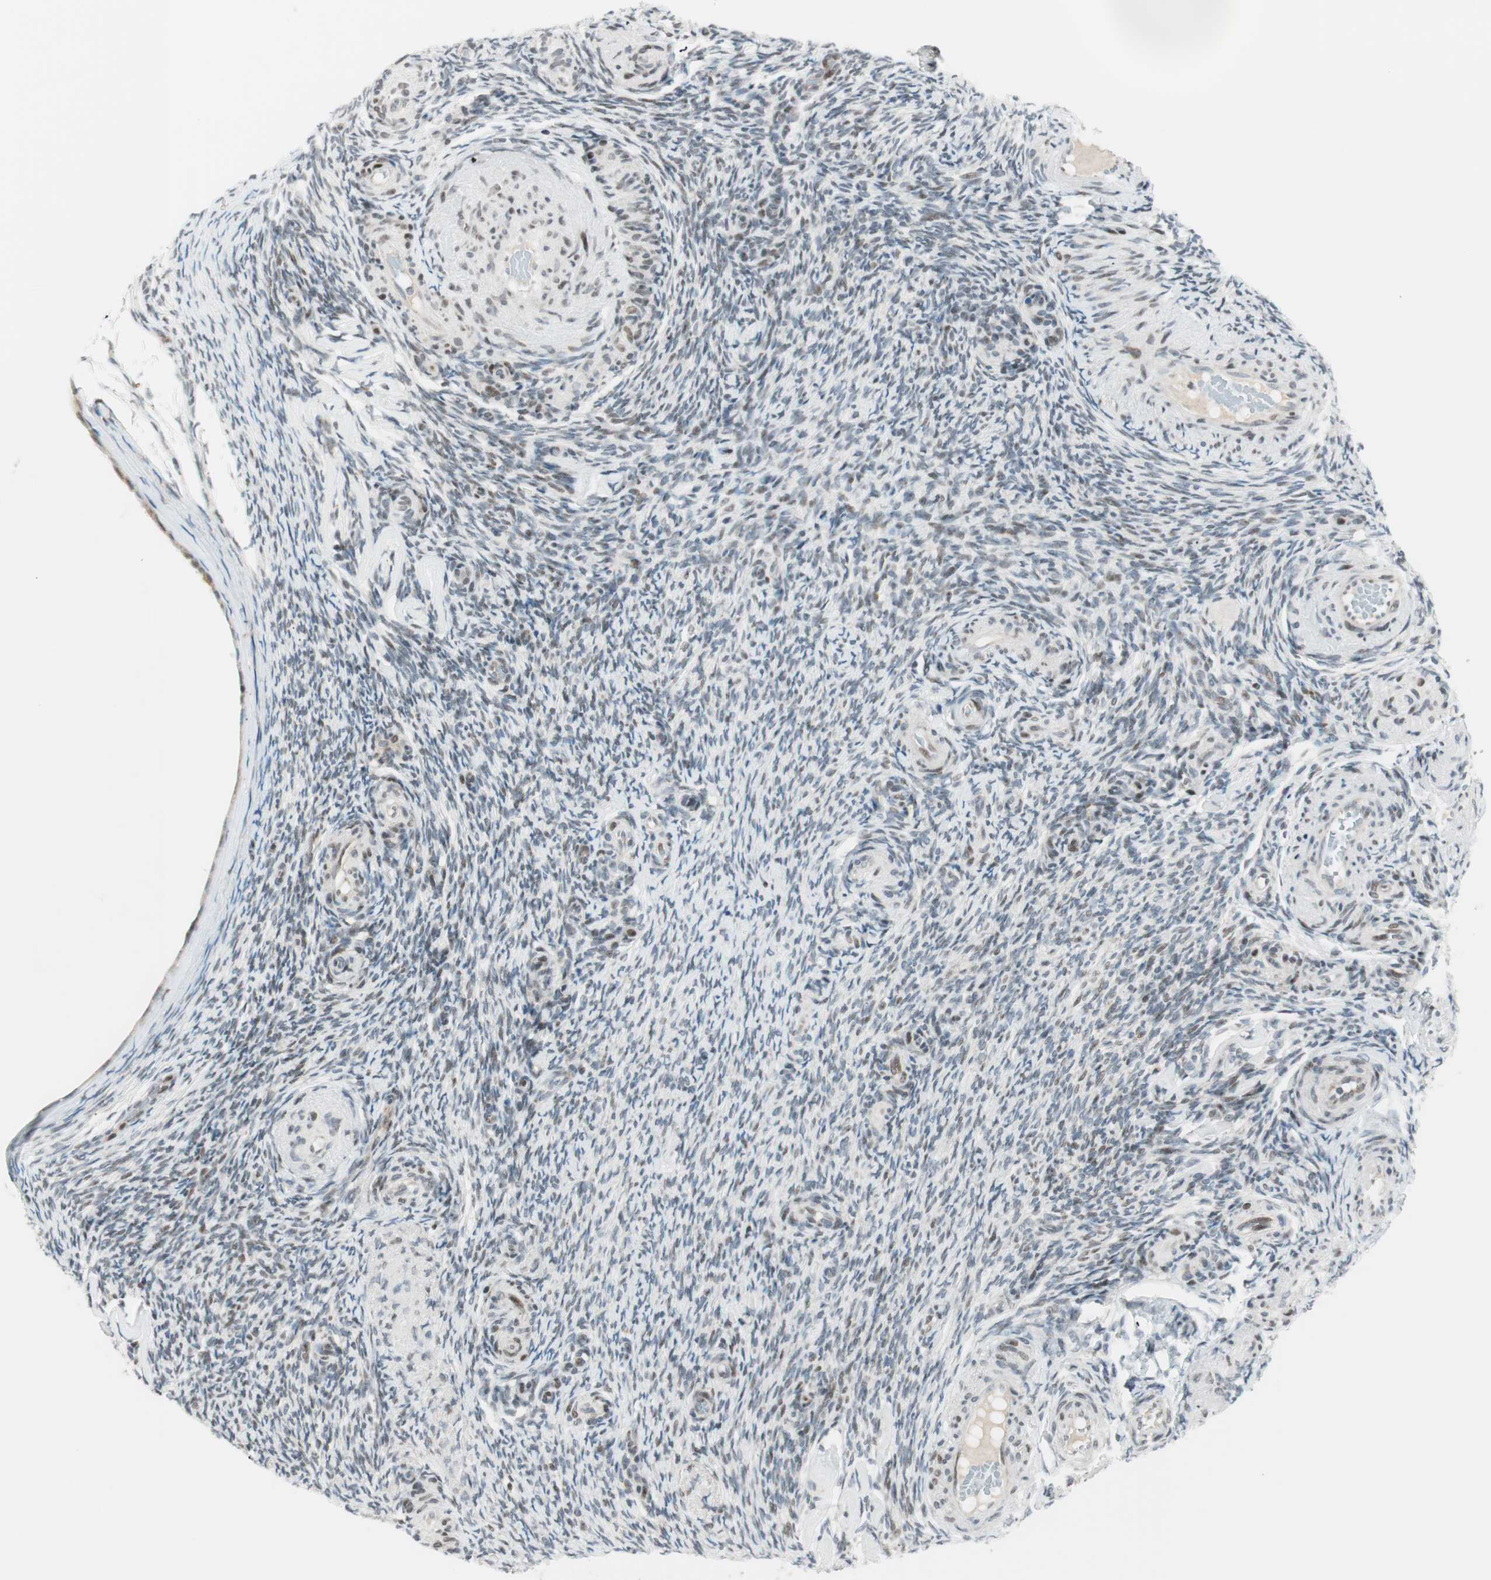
{"staining": {"intensity": "negative", "quantity": "none", "location": "none"}, "tissue": "ovary", "cell_type": "Ovarian stroma cells", "image_type": "normal", "snomed": [{"axis": "morphology", "description": "Normal tissue, NOS"}, {"axis": "topography", "description": "Ovary"}], "caption": "This image is of benign ovary stained with immunohistochemistry (IHC) to label a protein in brown with the nuclei are counter-stained blue. There is no staining in ovarian stroma cells.", "gene": "TPT1", "patient": {"sex": "female", "age": 60}}